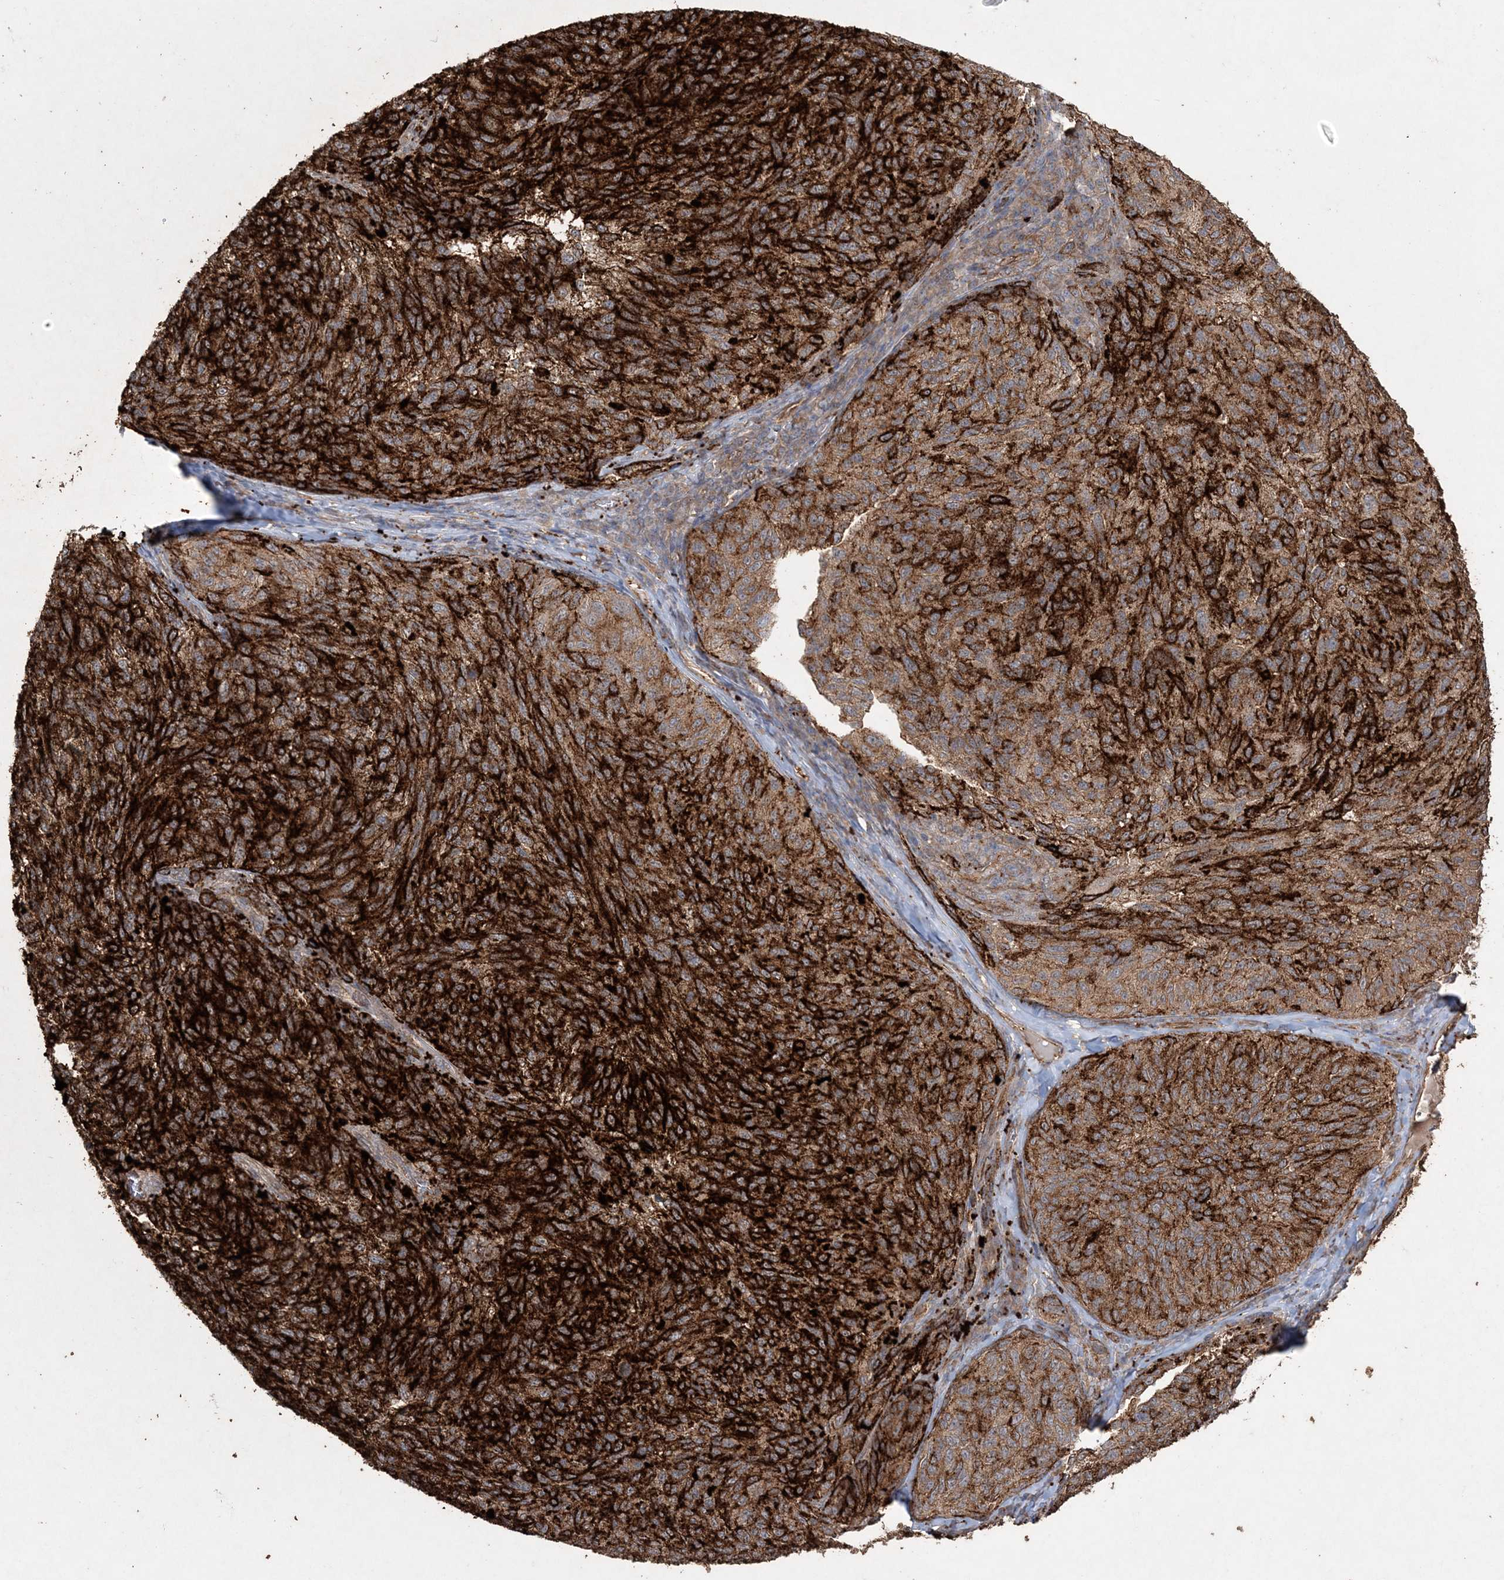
{"staining": {"intensity": "strong", "quantity": ">75%", "location": "cytoplasmic/membranous"}, "tissue": "melanoma", "cell_type": "Tumor cells", "image_type": "cancer", "snomed": [{"axis": "morphology", "description": "Malignant melanoma, NOS"}, {"axis": "topography", "description": "Skin"}], "caption": "Tumor cells show high levels of strong cytoplasmic/membranous expression in about >75% of cells in human melanoma.", "gene": "TTC7A", "patient": {"sex": "female", "age": 73}}